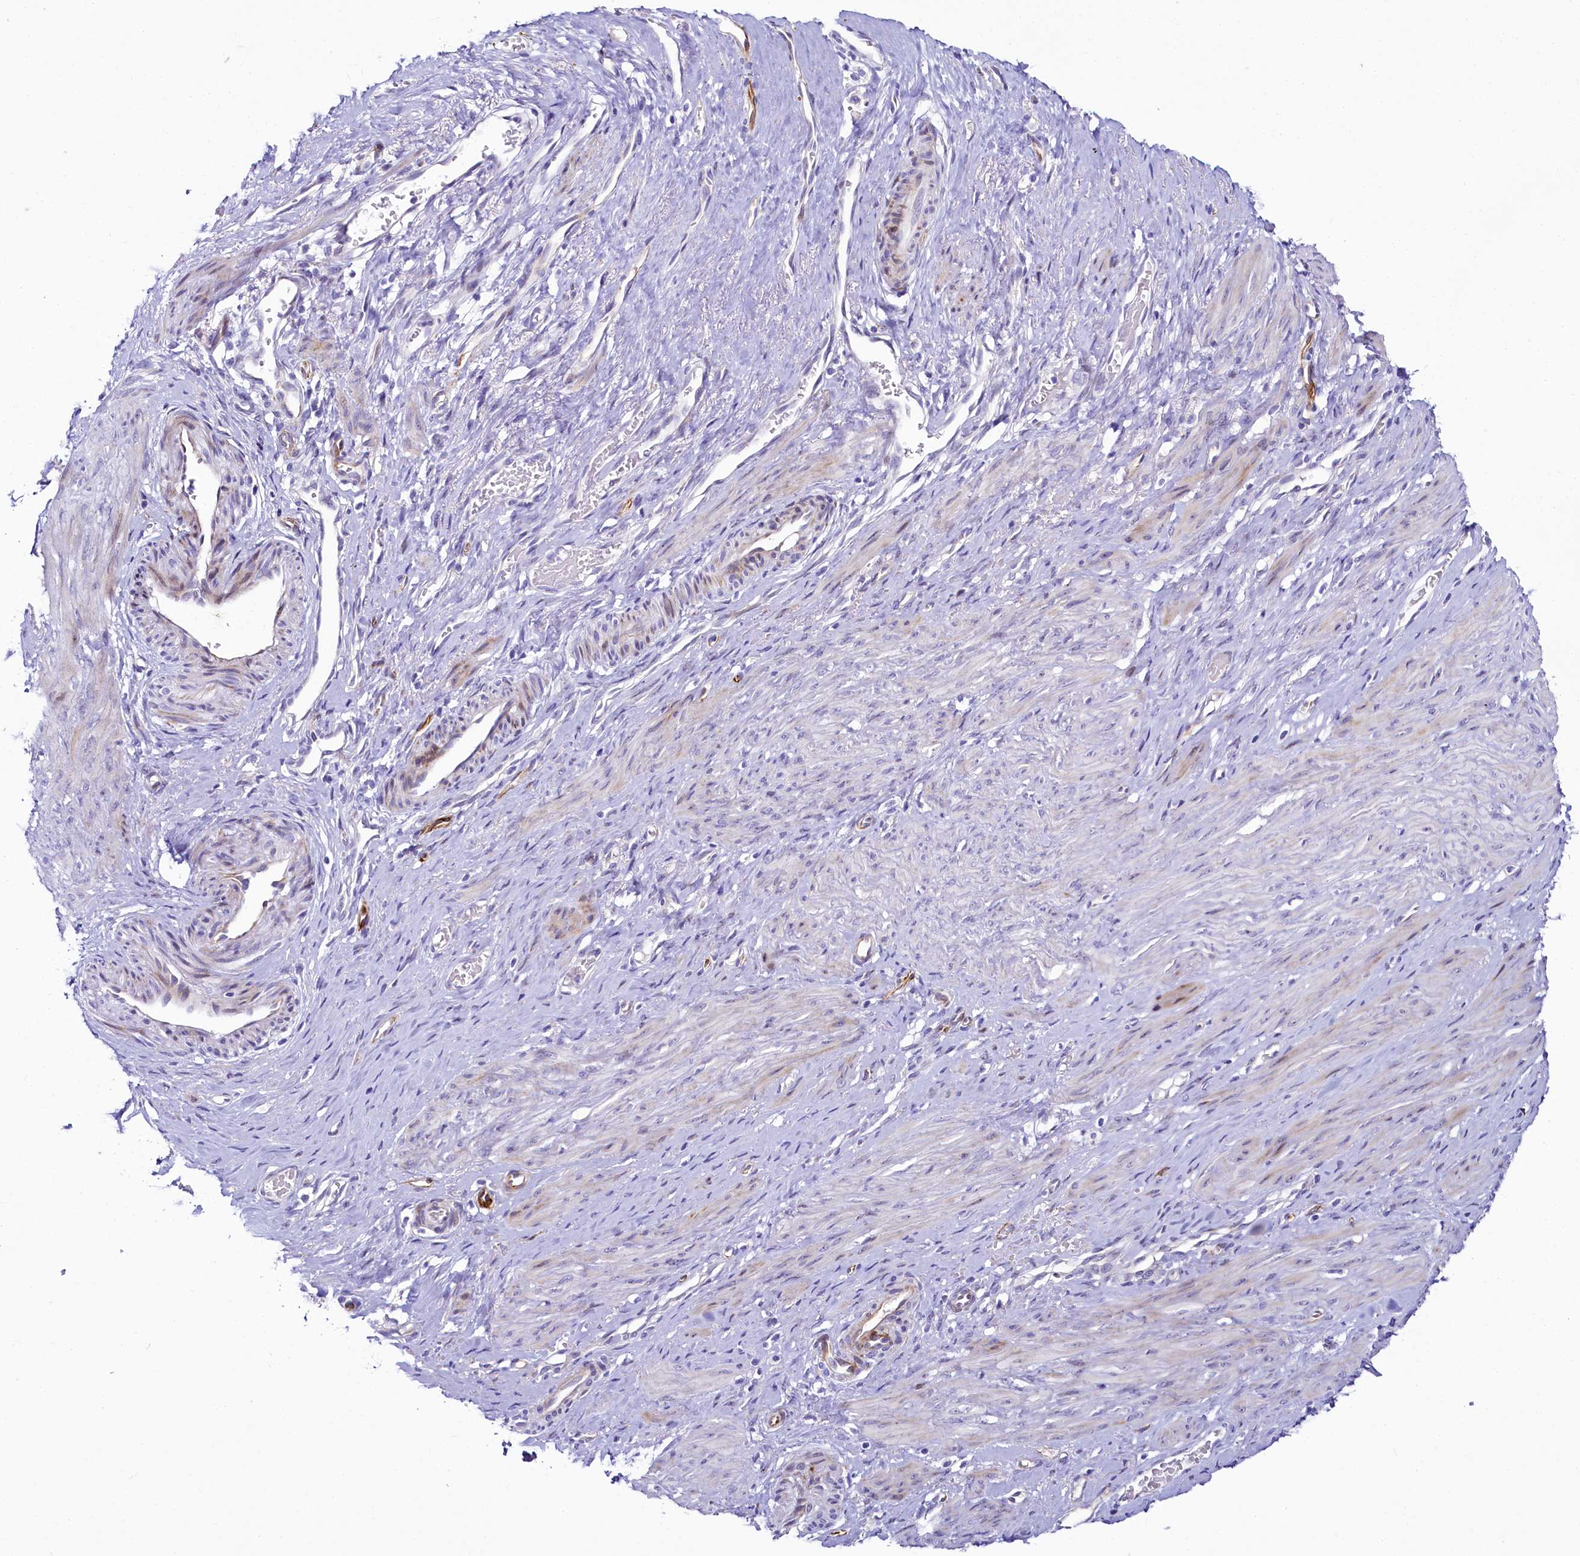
{"staining": {"intensity": "moderate", "quantity": "25%-75%", "location": "cytoplasmic/membranous"}, "tissue": "smooth muscle", "cell_type": "Smooth muscle cells", "image_type": "normal", "snomed": [{"axis": "morphology", "description": "Normal tissue, NOS"}, {"axis": "topography", "description": "Endometrium"}], "caption": "Immunohistochemical staining of benign smooth muscle reveals medium levels of moderate cytoplasmic/membranous expression in approximately 25%-75% of smooth muscle cells.", "gene": "SH3TC2", "patient": {"sex": "female", "age": 33}}